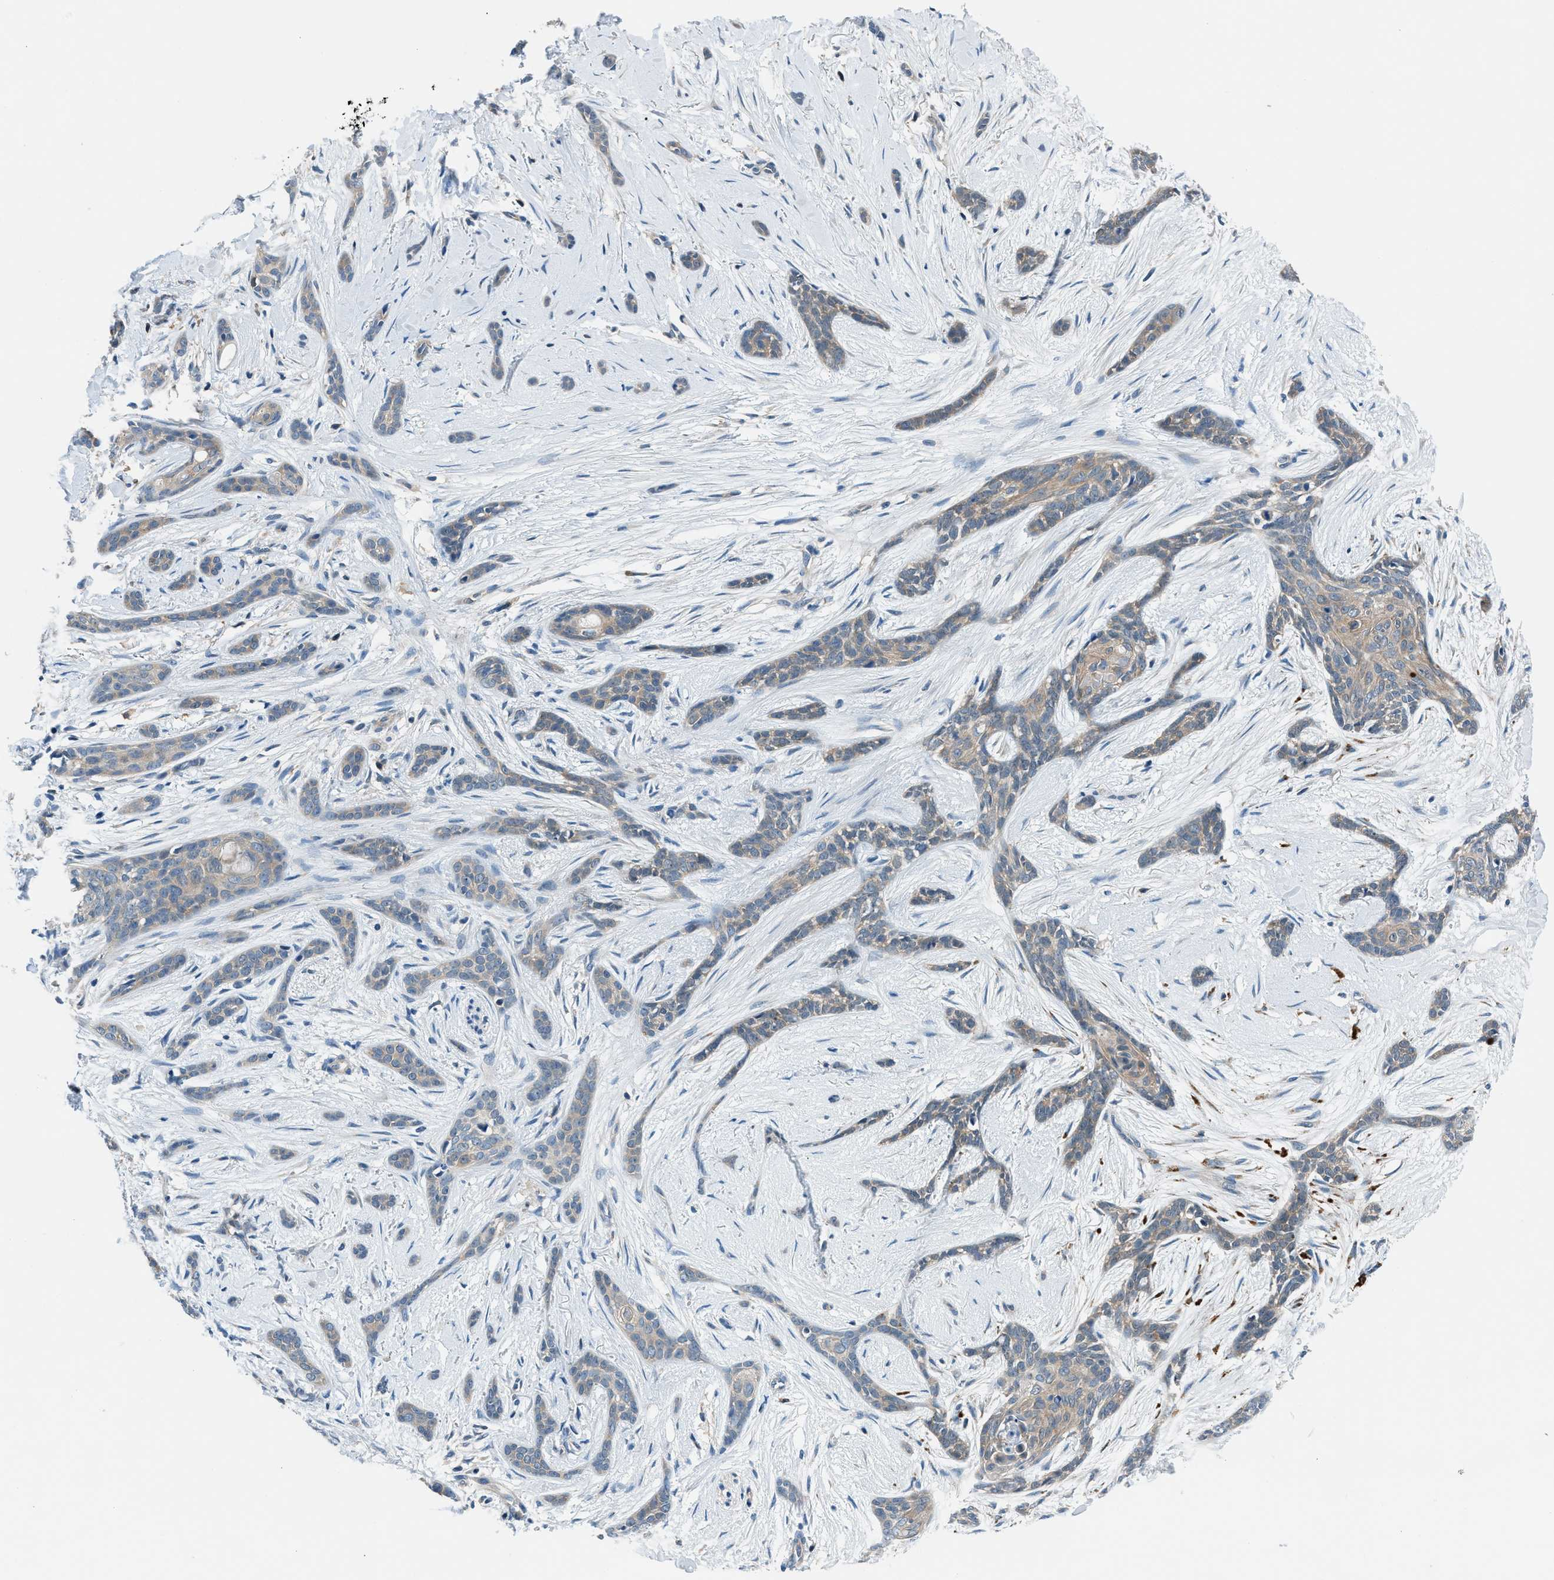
{"staining": {"intensity": "weak", "quantity": "25%-75%", "location": "cytoplasmic/membranous"}, "tissue": "skin cancer", "cell_type": "Tumor cells", "image_type": "cancer", "snomed": [{"axis": "morphology", "description": "Basal cell carcinoma"}, {"axis": "morphology", "description": "Adnexal tumor, benign"}, {"axis": "topography", "description": "Skin"}], "caption": "Human basal cell carcinoma (skin) stained with a protein marker demonstrates weak staining in tumor cells.", "gene": "ACP1", "patient": {"sex": "female", "age": 42}}